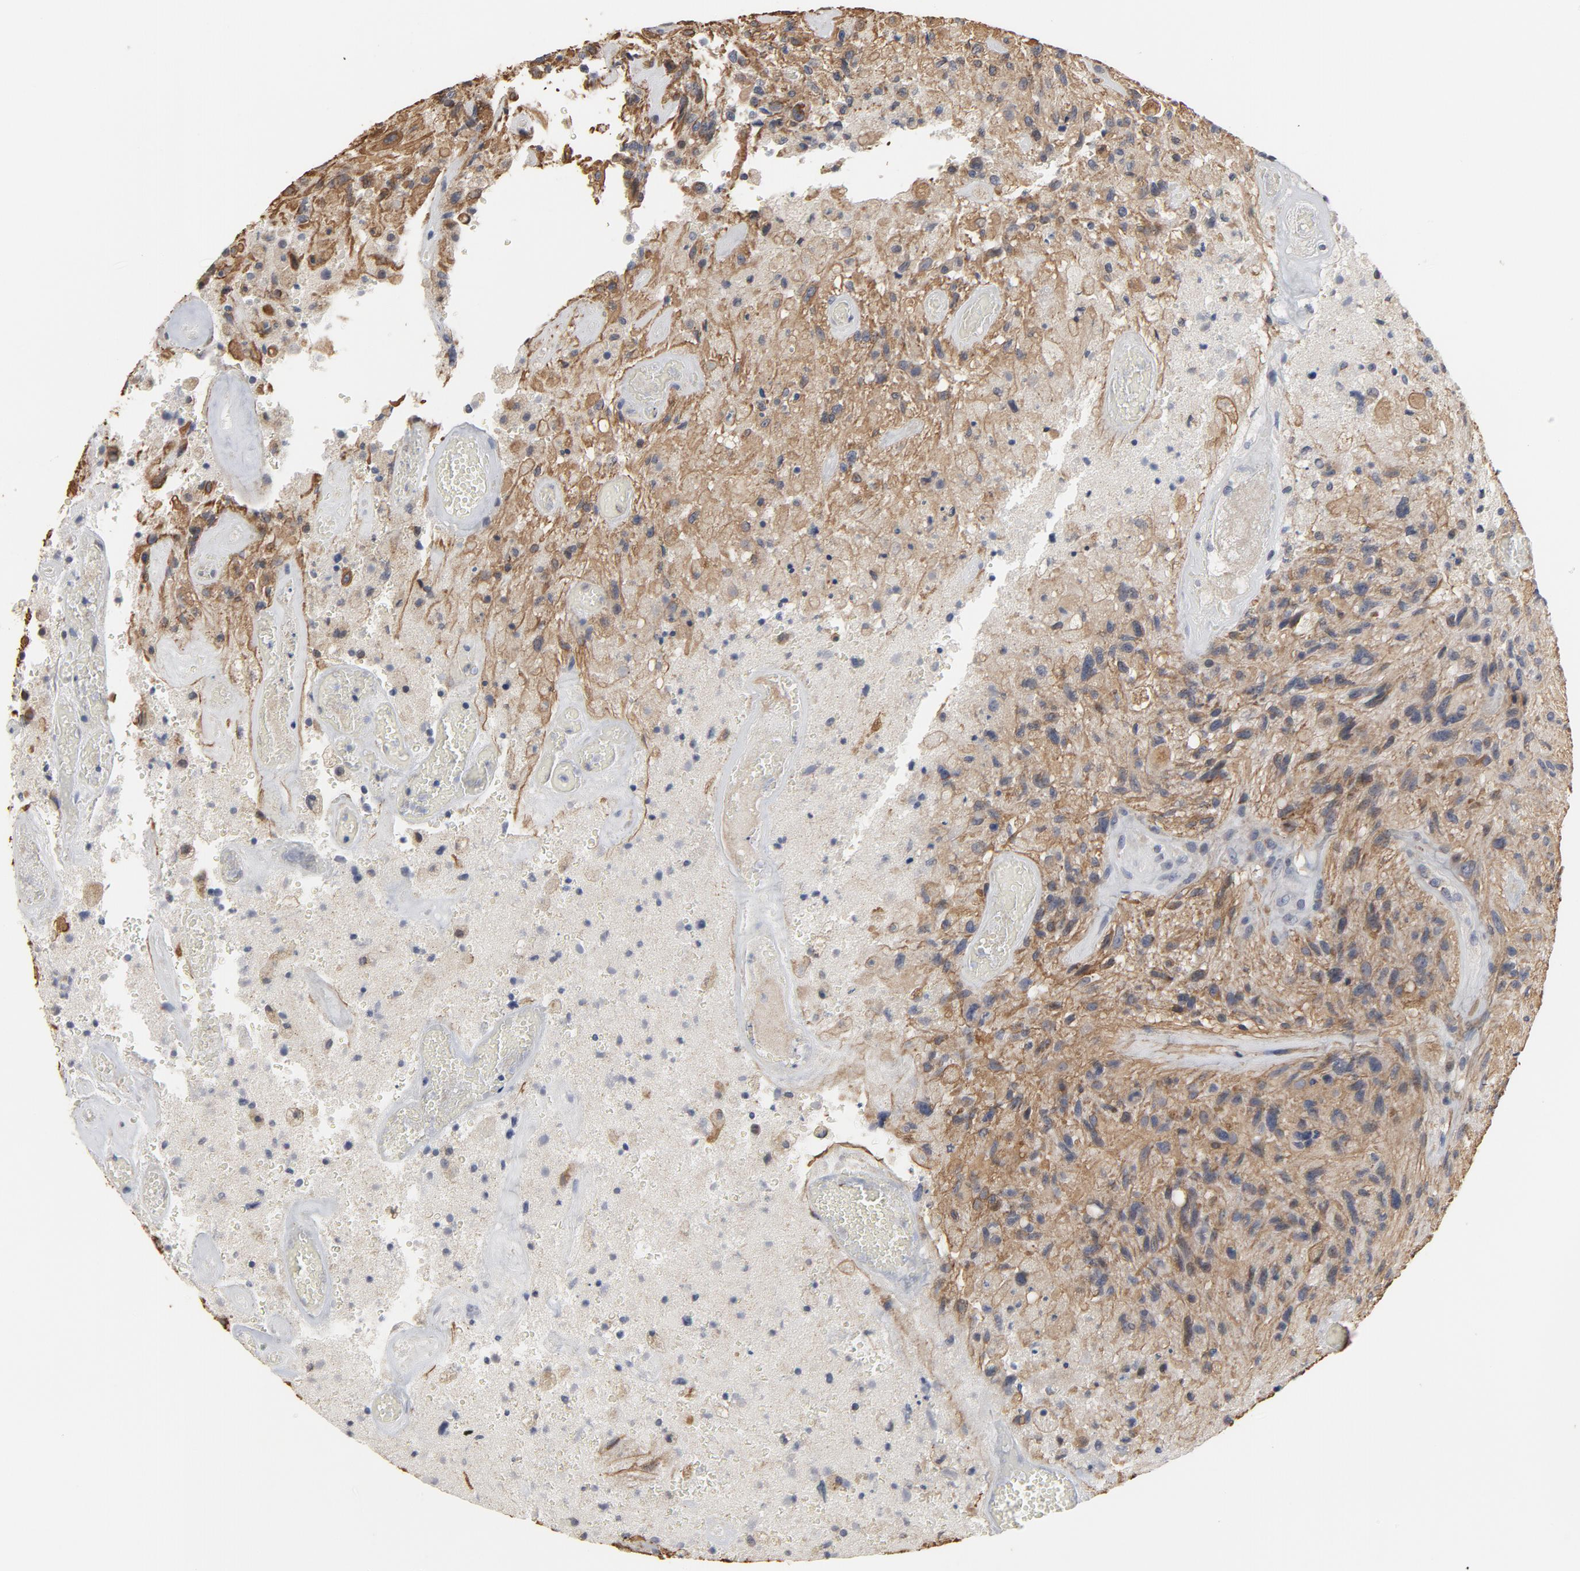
{"staining": {"intensity": "negative", "quantity": "none", "location": "none"}, "tissue": "glioma", "cell_type": "Tumor cells", "image_type": "cancer", "snomed": [{"axis": "morphology", "description": "Normal tissue, NOS"}, {"axis": "morphology", "description": "Glioma, malignant, High grade"}, {"axis": "topography", "description": "Cerebral cortex"}], "caption": "The image shows no staining of tumor cells in malignant glioma (high-grade).", "gene": "PPP1R1B", "patient": {"sex": "male", "age": 75}}